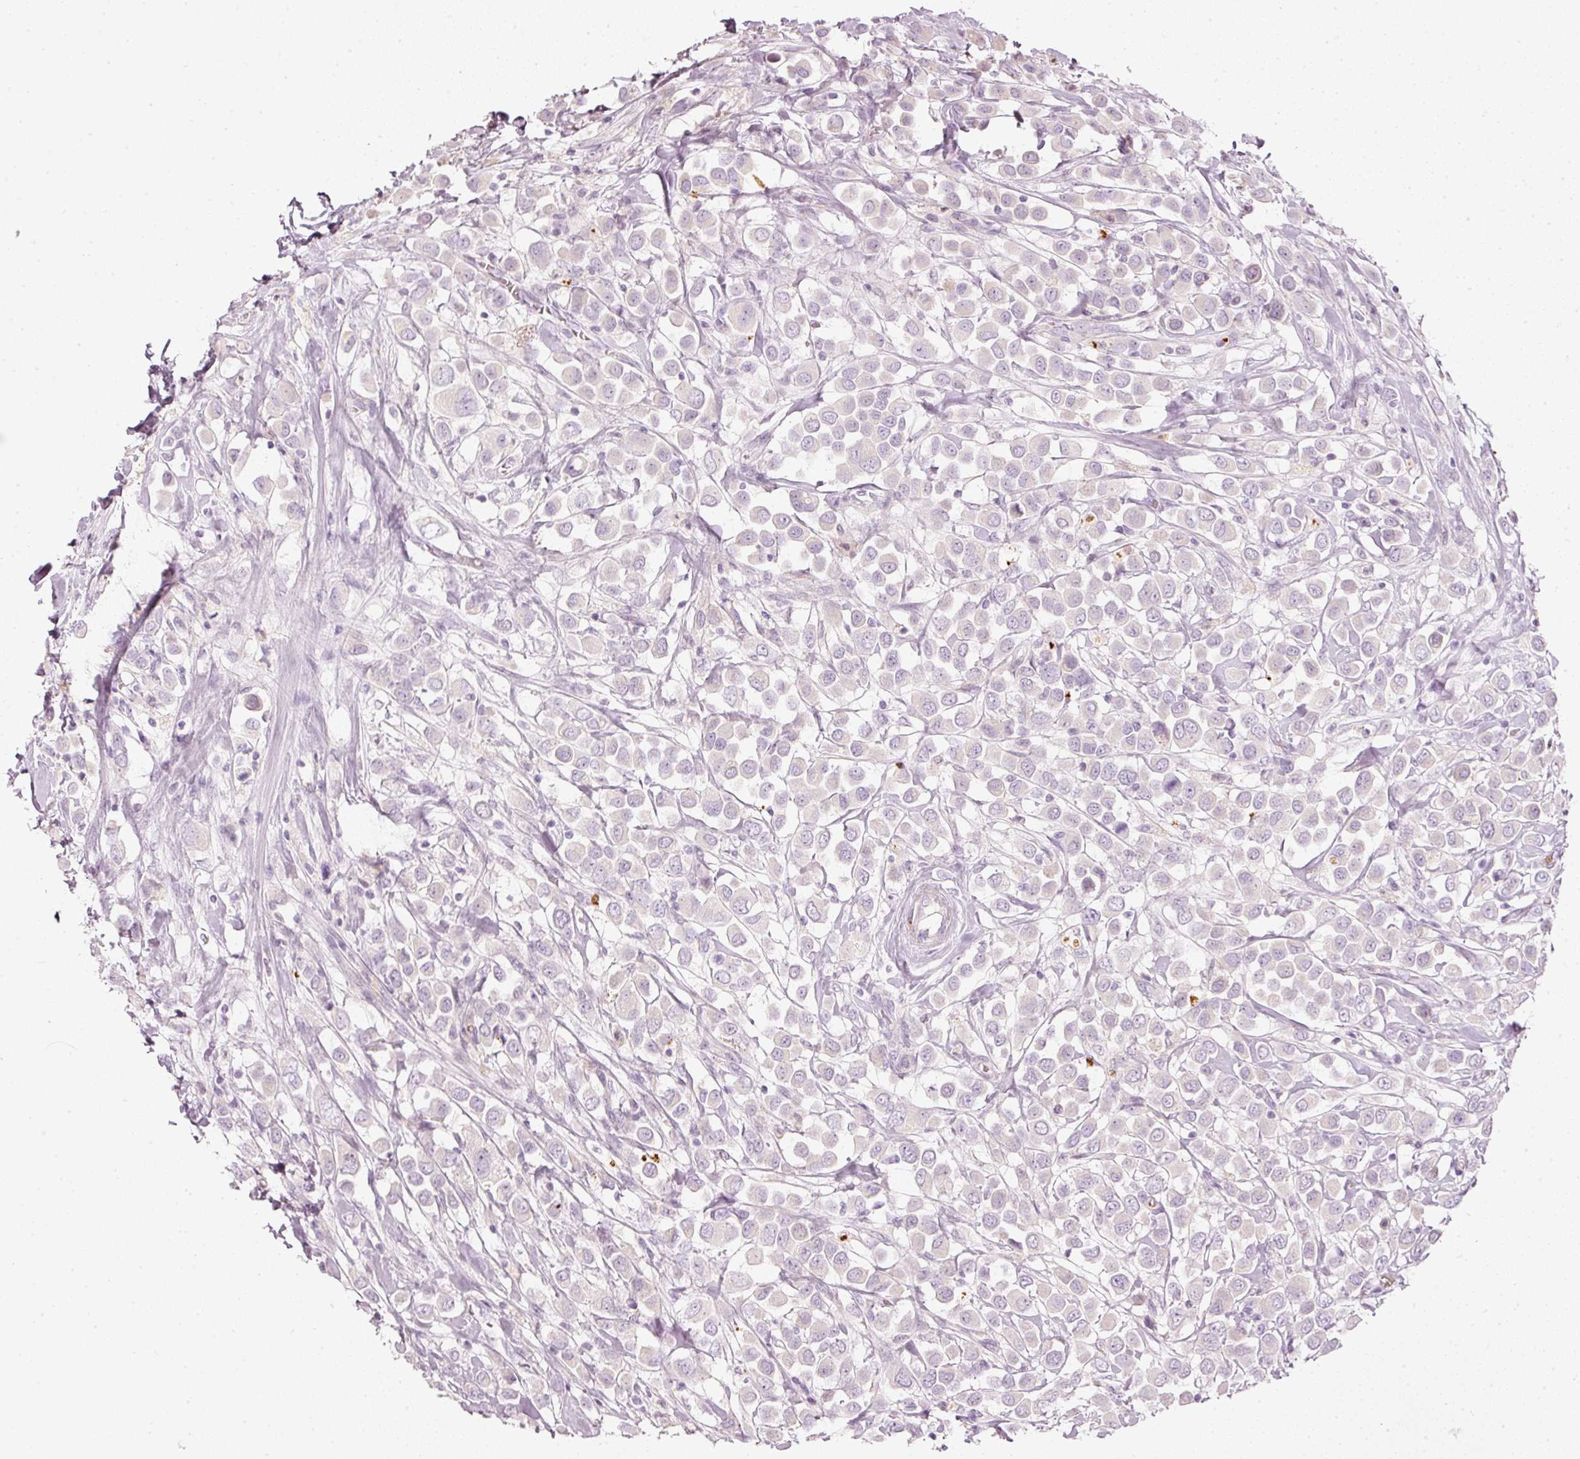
{"staining": {"intensity": "negative", "quantity": "none", "location": "none"}, "tissue": "breast cancer", "cell_type": "Tumor cells", "image_type": "cancer", "snomed": [{"axis": "morphology", "description": "Duct carcinoma"}, {"axis": "topography", "description": "Breast"}], "caption": "Immunohistochemistry (IHC) photomicrograph of human breast cancer (intraductal carcinoma) stained for a protein (brown), which shows no expression in tumor cells.", "gene": "LECT2", "patient": {"sex": "female", "age": 61}}